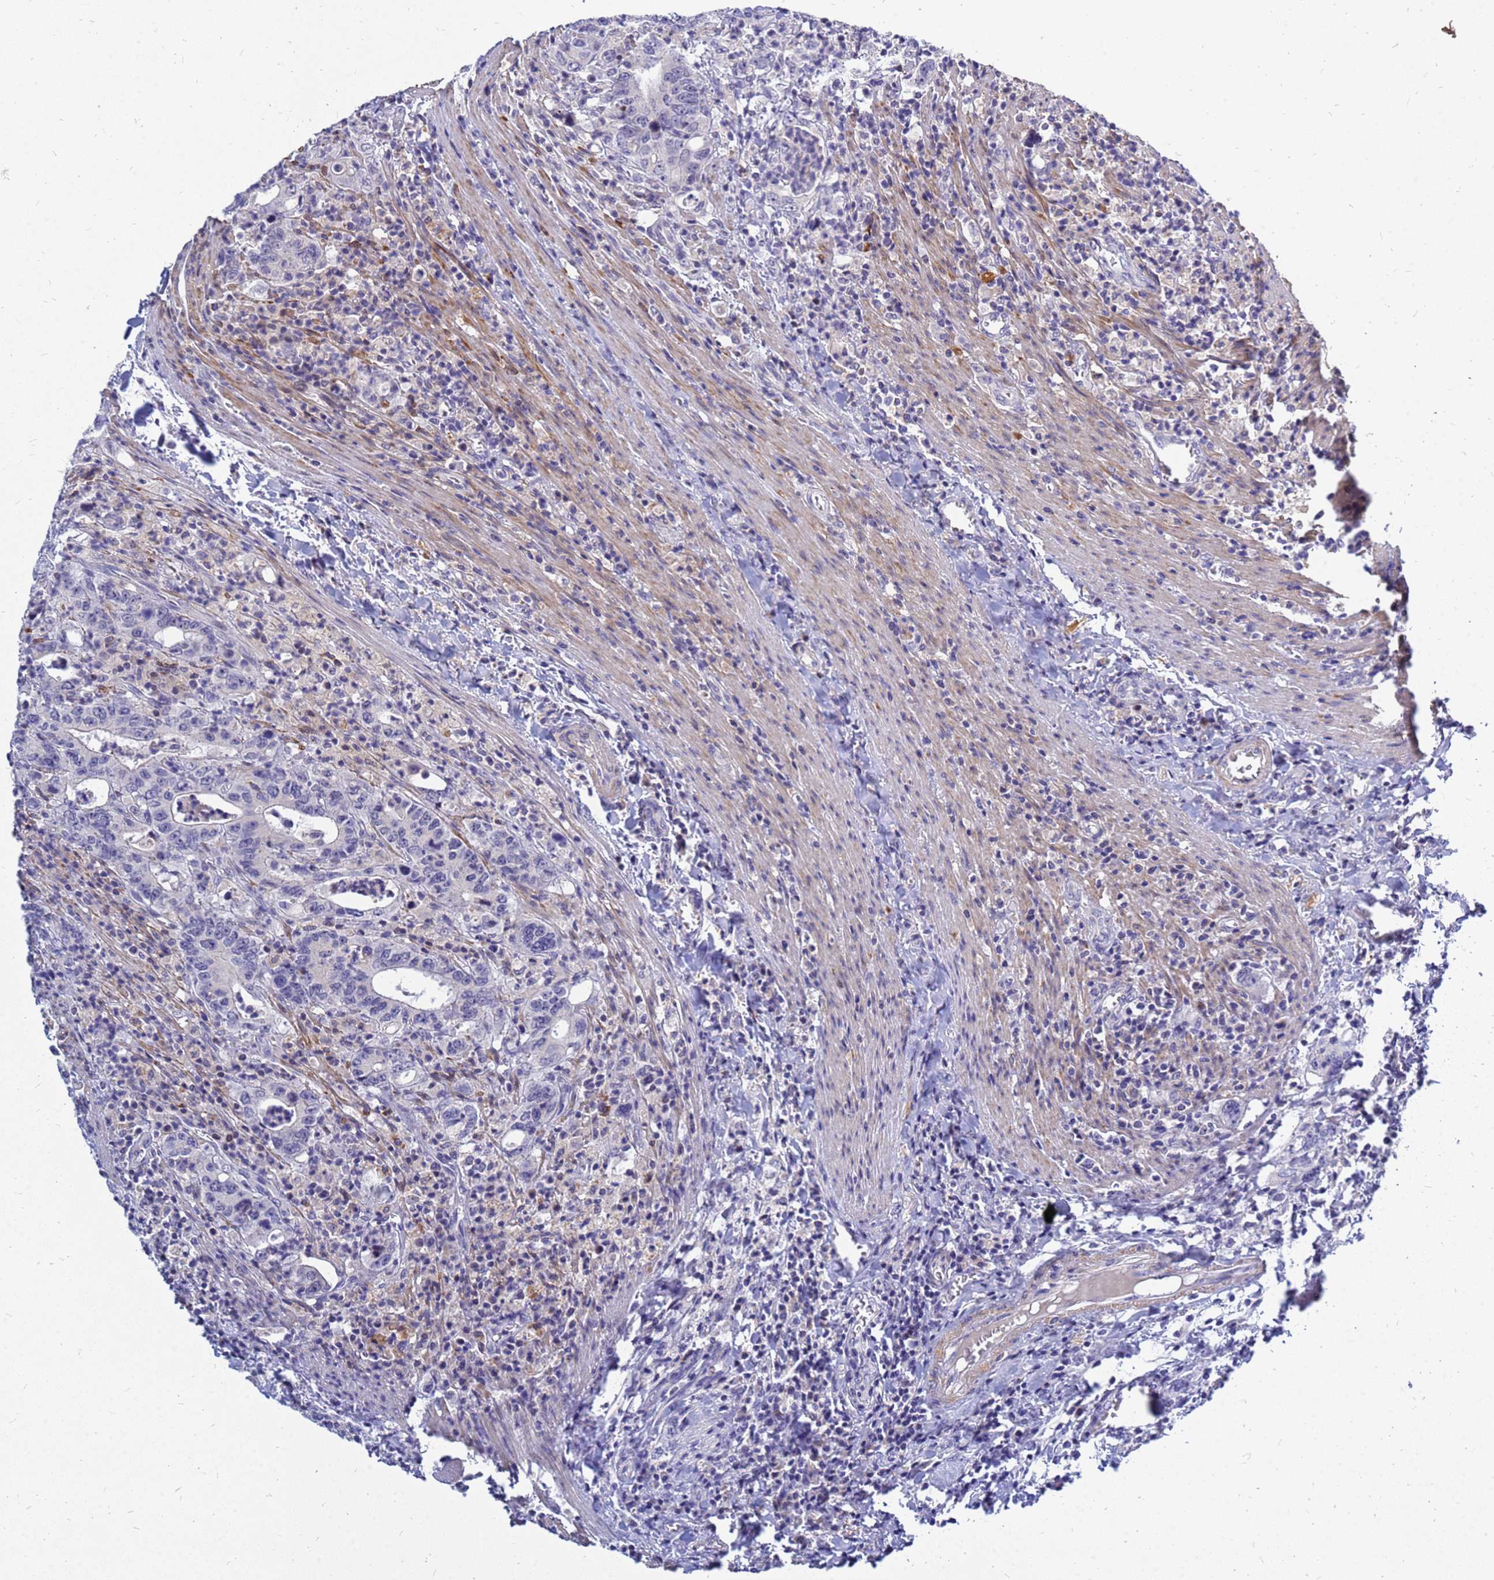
{"staining": {"intensity": "negative", "quantity": "none", "location": "none"}, "tissue": "colorectal cancer", "cell_type": "Tumor cells", "image_type": "cancer", "snomed": [{"axis": "morphology", "description": "Adenocarcinoma, NOS"}, {"axis": "topography", "description": "Colon"}], "caption": "Colorectal cancer stained for a protein using IHC displays no staining tumor cells.", "gene": "SRGAP3", "patient": {"sex": "female", "age": 75}}